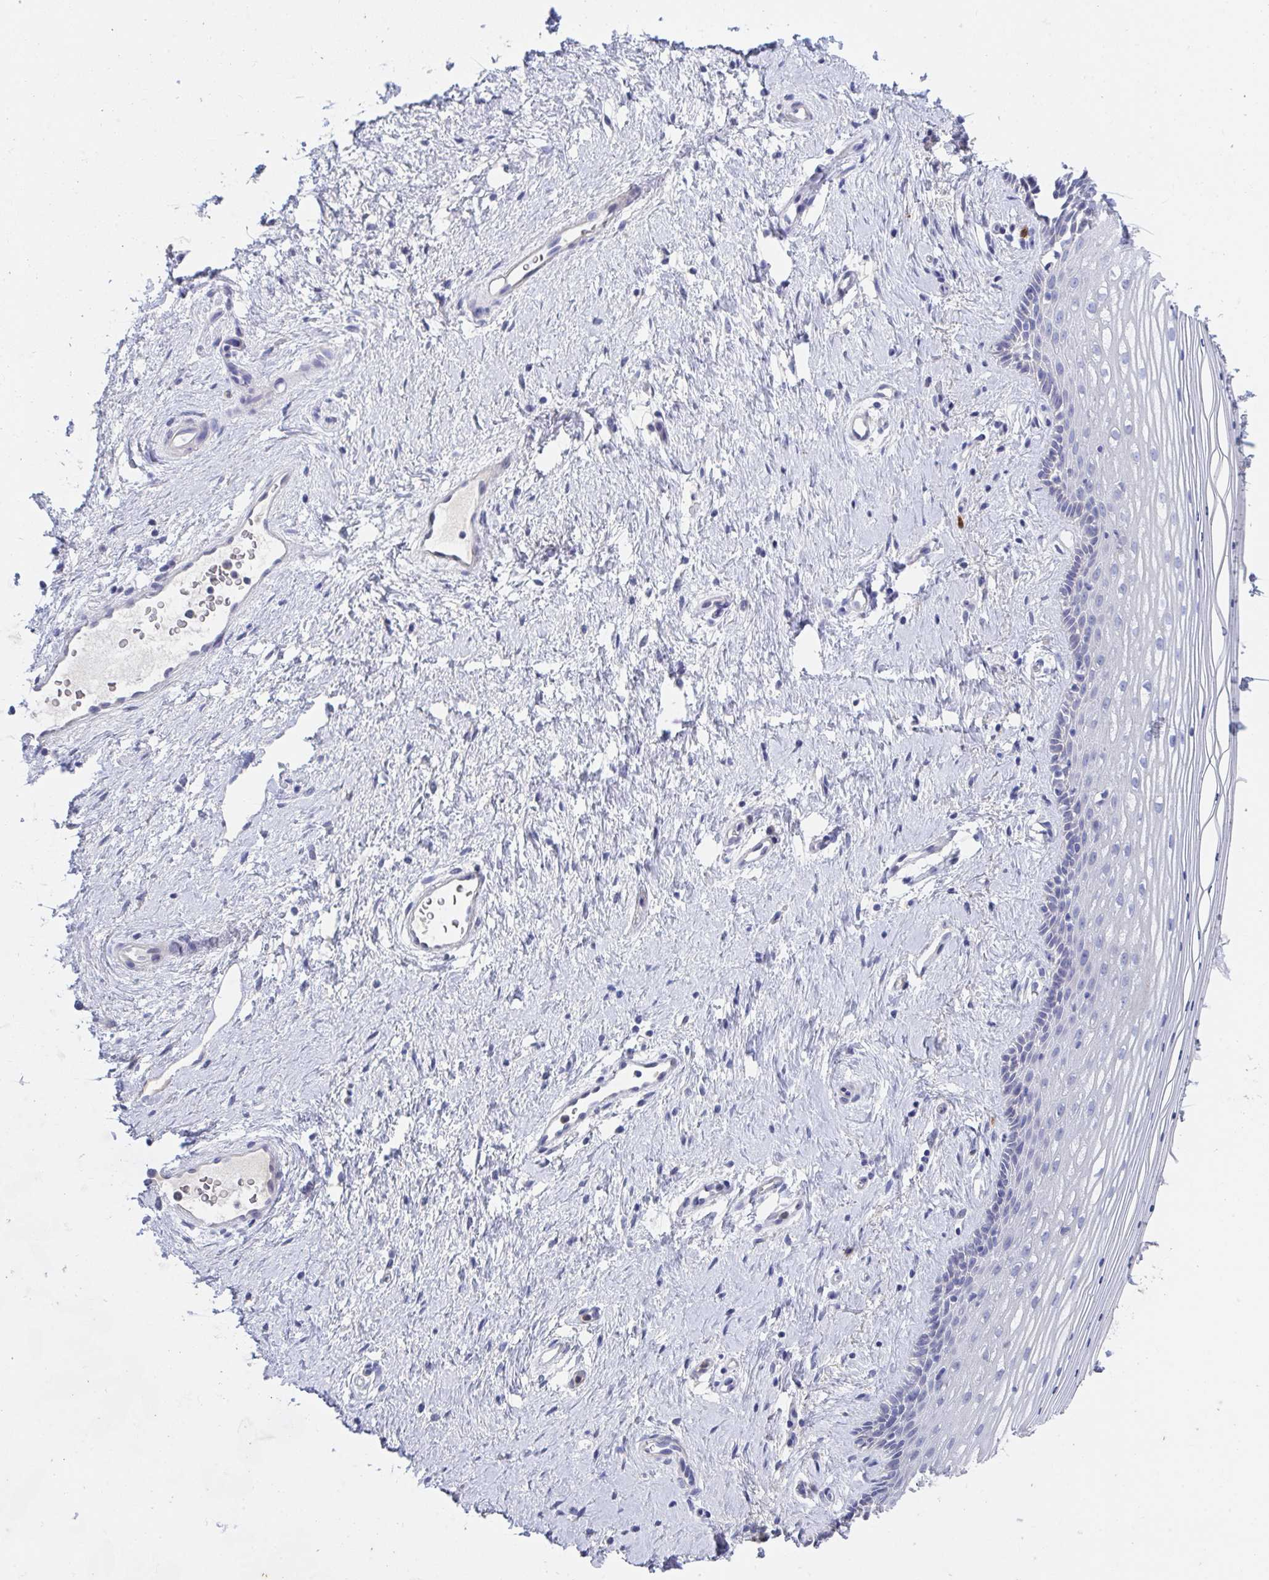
{"staining": {"intensity": "negative", "quantity": "none", "location": "none"}, "tissue": "vagina", "cell_type": "Squamous epithelial cells", "image_type": "normal", "snomed": [{"axis": "morphology", "description": "Normal tissue, NOS"}, {"axis": "topography", "description": "Vagina"}], "caption": "Squamous epithelial cells show no significant staining in unremarkable vagina. (DAB (3,3'-diaminobenzidine) immunohistochemistry visualized using brightfield microscopy, high magnification).", "gene": "KCNK5", "patient": {"sex": "female", "age": 42}}